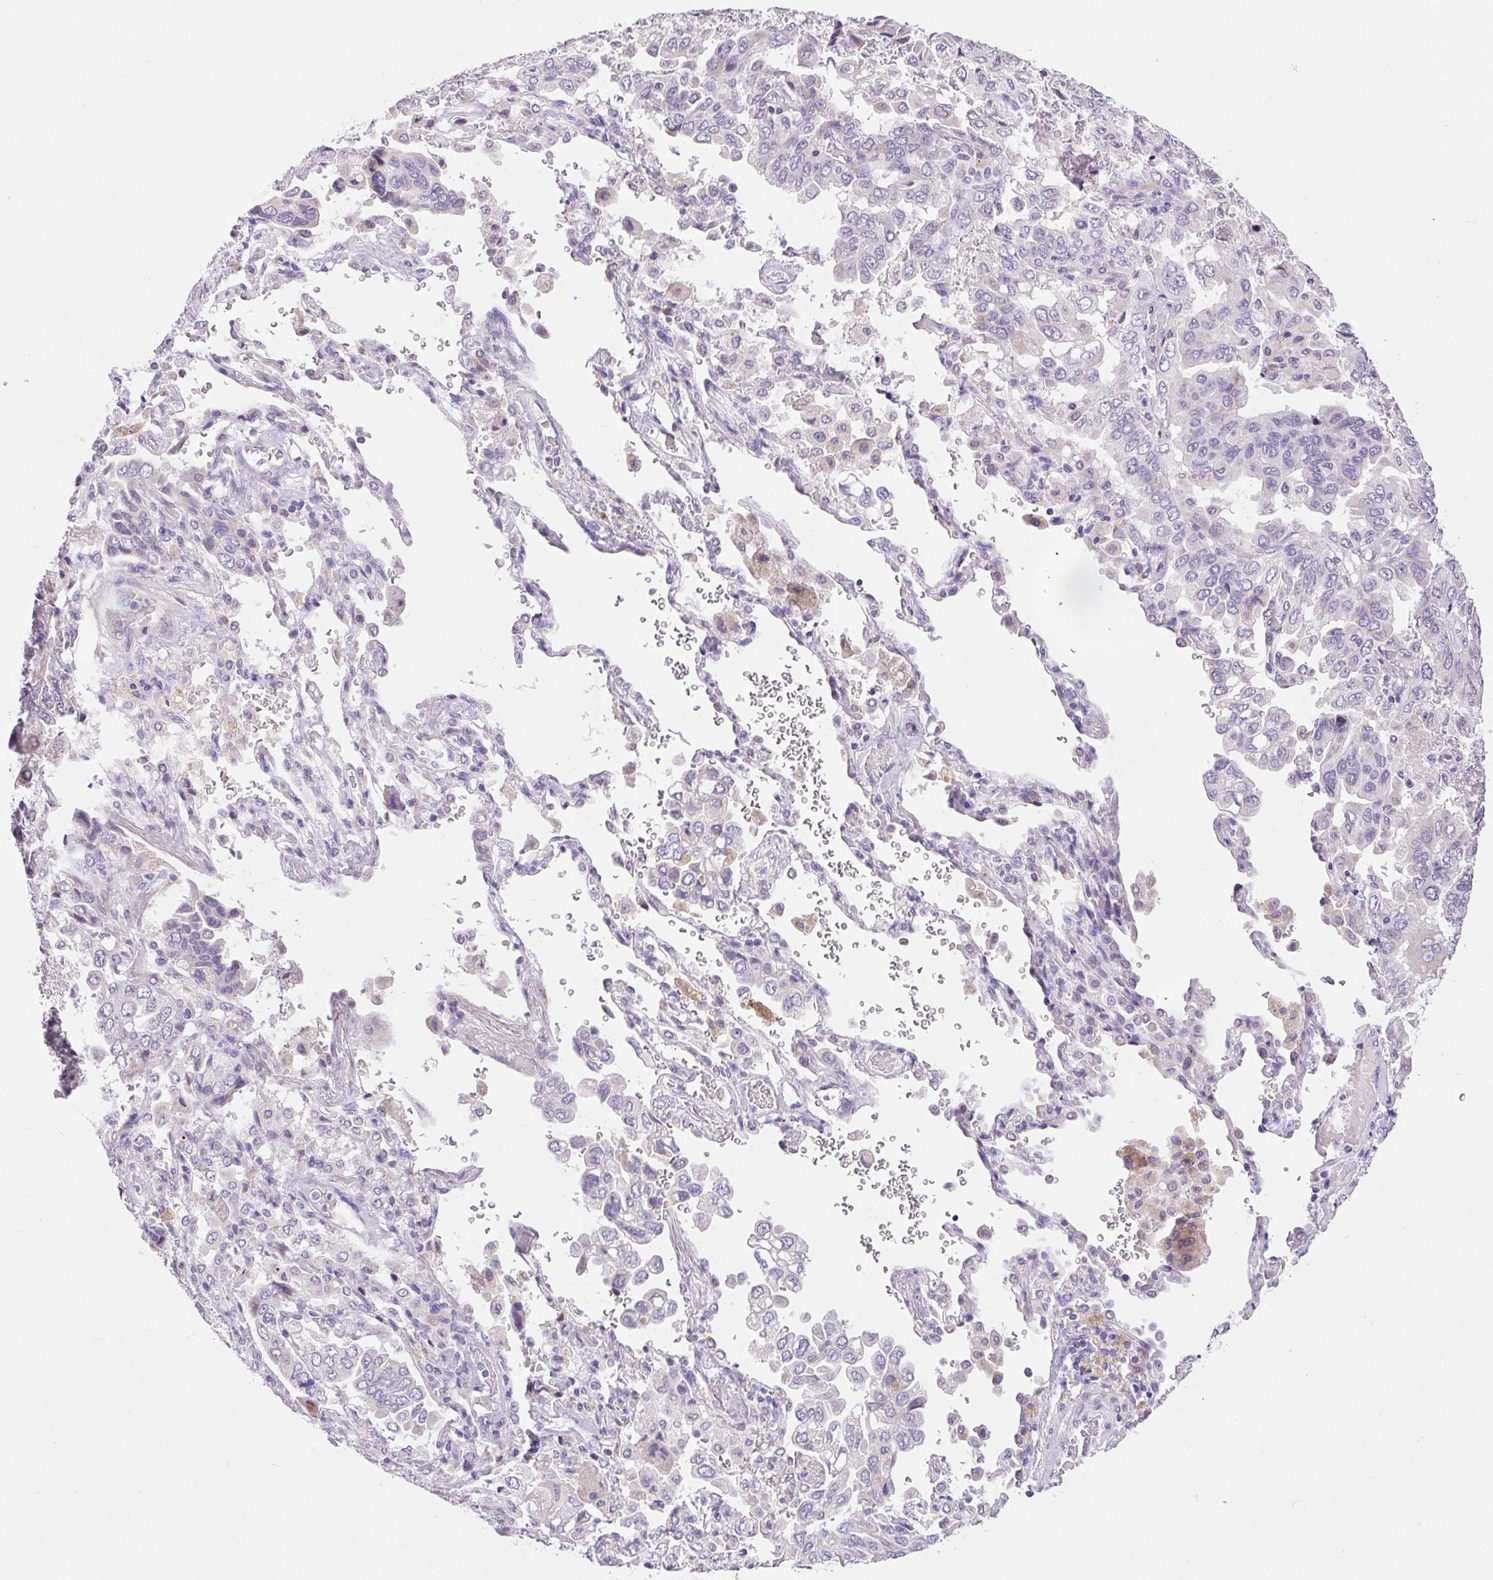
{"staining": {"intensity": "negative", "quantity": "none", "location": "none"}, "tissue": "lung cancer", "cell_type": "Tumor cells", "image_type": "cancer", "snomed": [{"axis": "morphology", "description": "Aneuploidy"}, {"axis": "morphology", "description": "Adenocarcinoma, NOS"}, {"axis": "morphology", "description": "Adenocarcinoma, metastatic, NOS"}, {"axis": "topography", "description": "Lymph node"}, {"axis": "topography", "description": "Lung"}], "caption": "Micrograph shows no protein expression in tumor cells of lung cancer tissue.", "gene": "ARHGAP11B", "patient": {"sex": "female", "age": 48}}